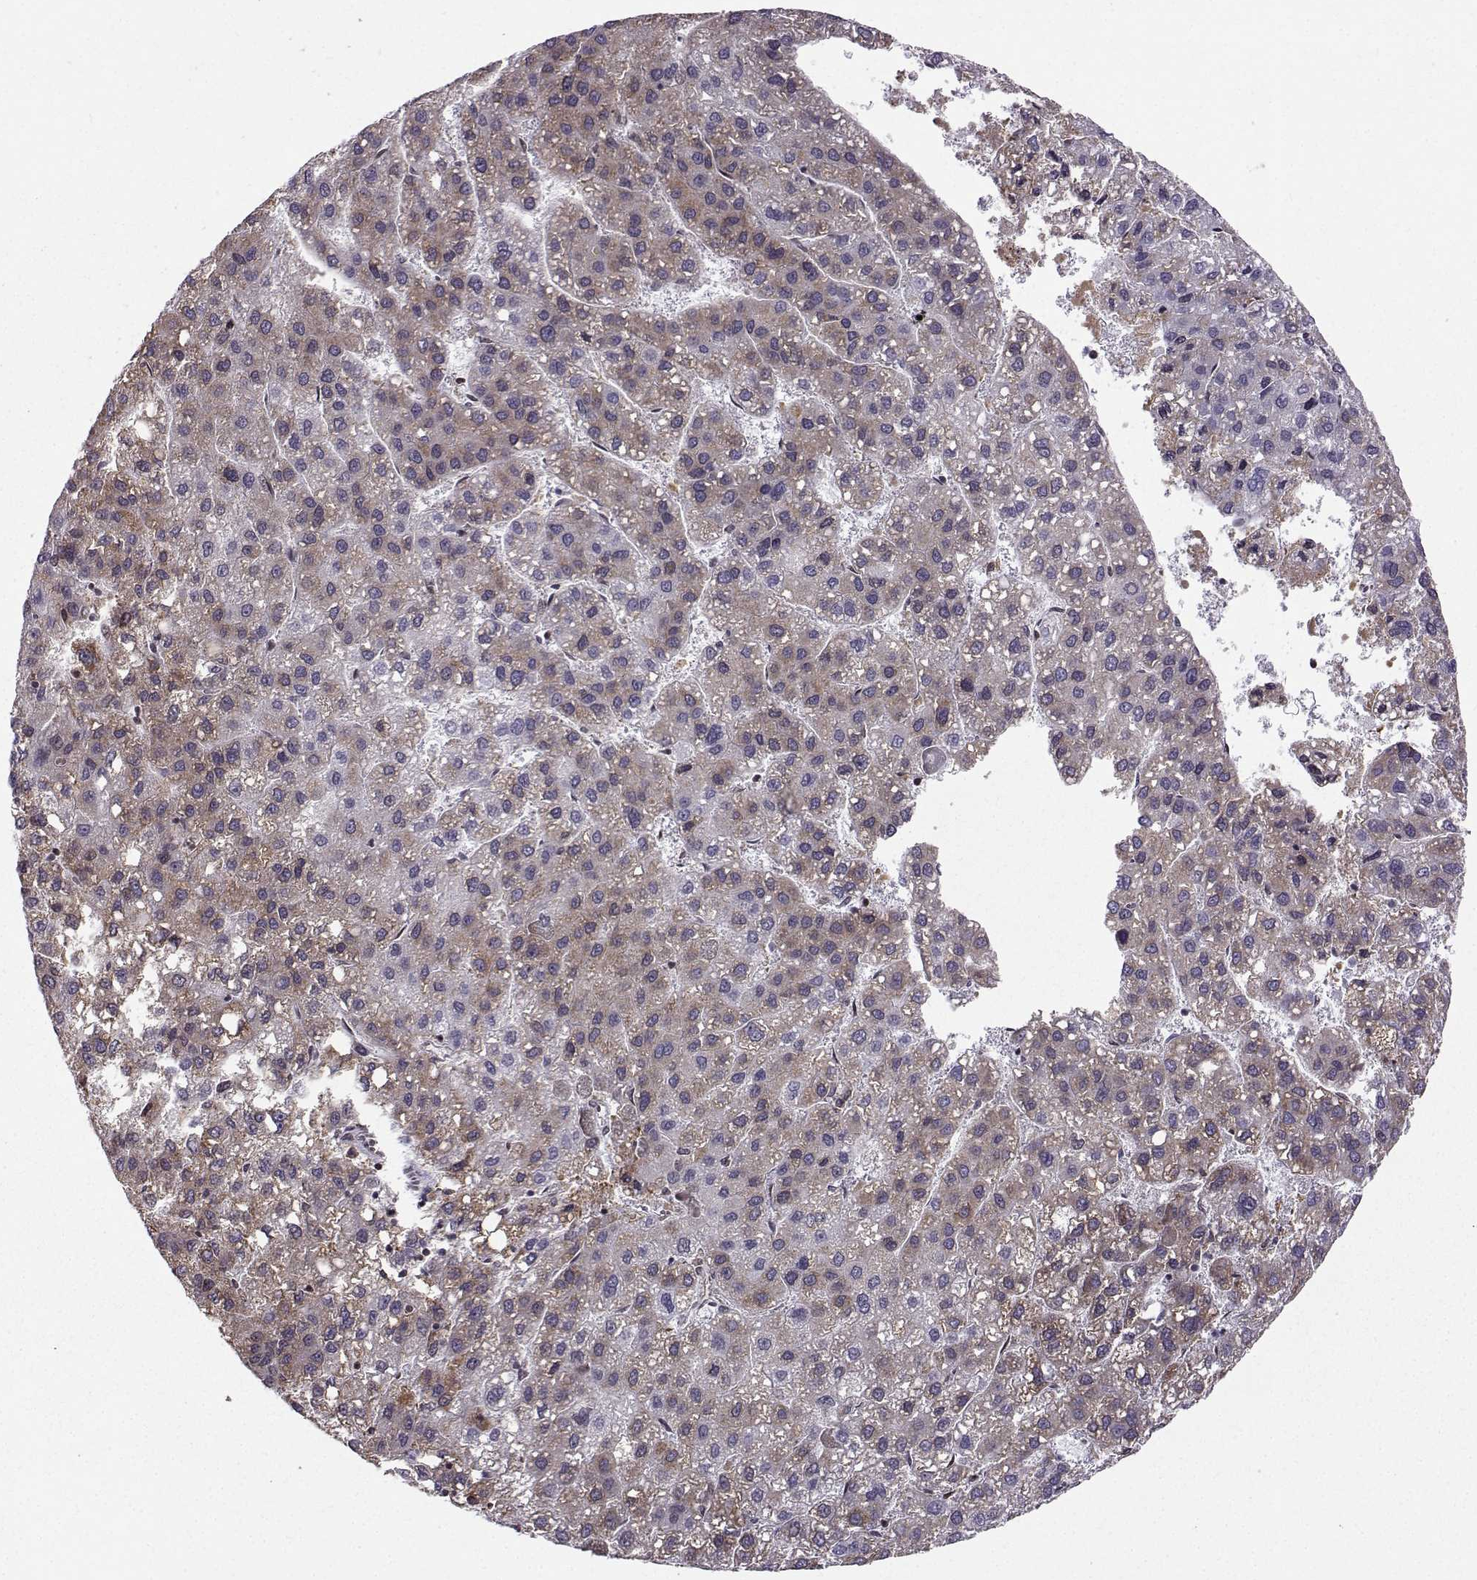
{"staining": {"intensity": "moderate", "quantity": "<25%", "location": "cytoplasmic/membranous"}, "tissue": "liver cancer", "cell_type": "Tumor cells", "image_type": "cancer", "snomed": [{"axis": "morphology", "description": "Carcinoma, Hepatocellular, NOS"}, {"axis": "topography", "description": "Liver"}], "caption": "Immunohistochemical staining of liver cancer (hepatocellular carcinoma) demonstrates low levels of moderate cytoplasmic/membranous protein expression in approximately <25% of tumor cells. Nuclei are stained in blue.", "gene": "EZH1", "patient": {"sex": "female", "age": 82}}